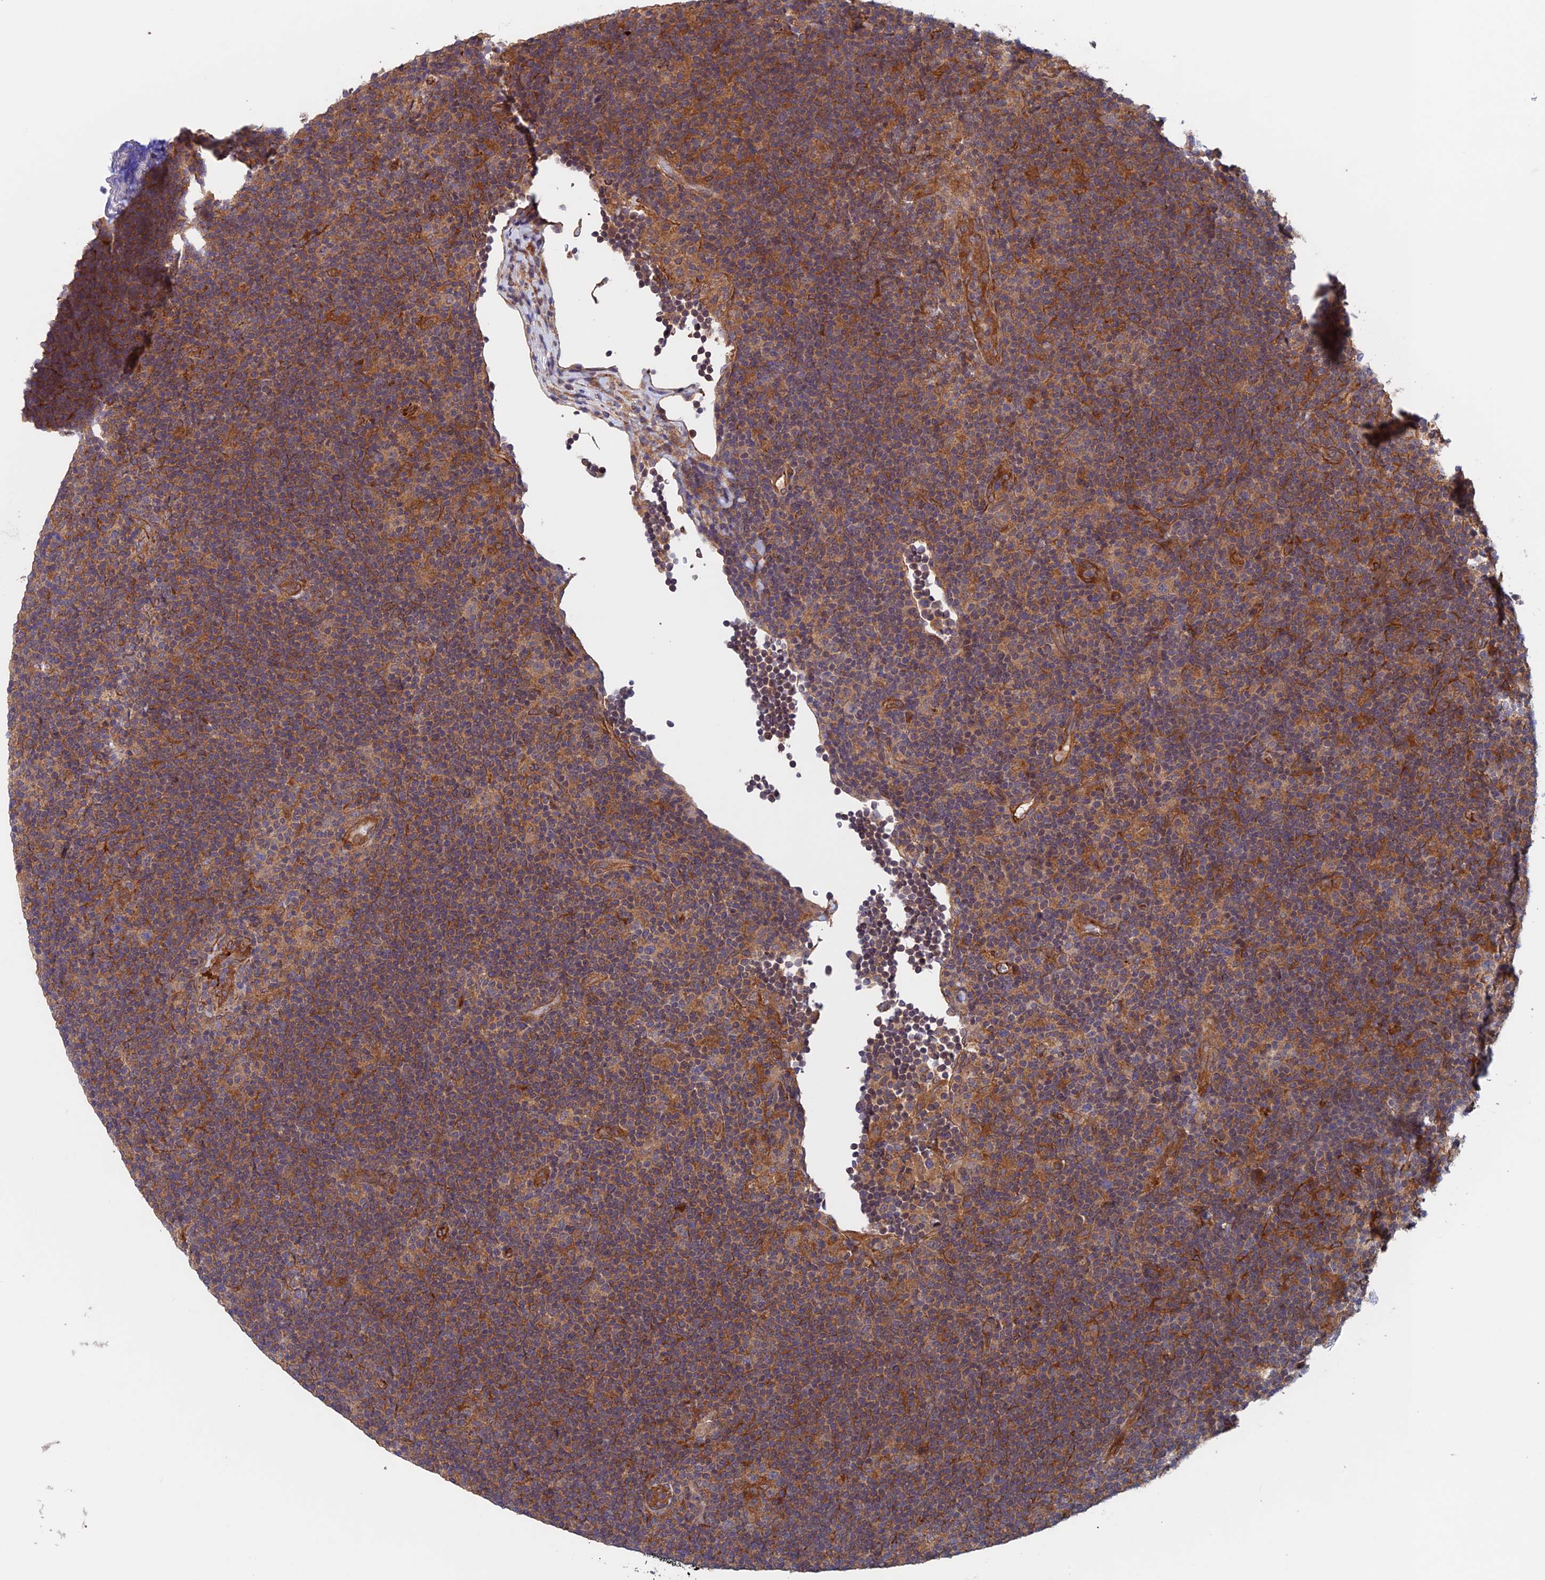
{"staining": {"intensity": "weak", "quantity": "<25%", "location": "cytoplasmic/membranous"}, "tissue": "lymphoma", "cell_type": "Tumor cells", "image_type": "cancer", "snomed": [{"axis": "morphology", "description": "Hodgkin's disease, NOS"}, {"axis": "topography", "description": "Lymph node"}], "caption": "IHC of Hodgkin's disease shows no positivity in tumor cells.", "gene": "NUDT16L1", "patient": {"sex": "female", "age": 57}}